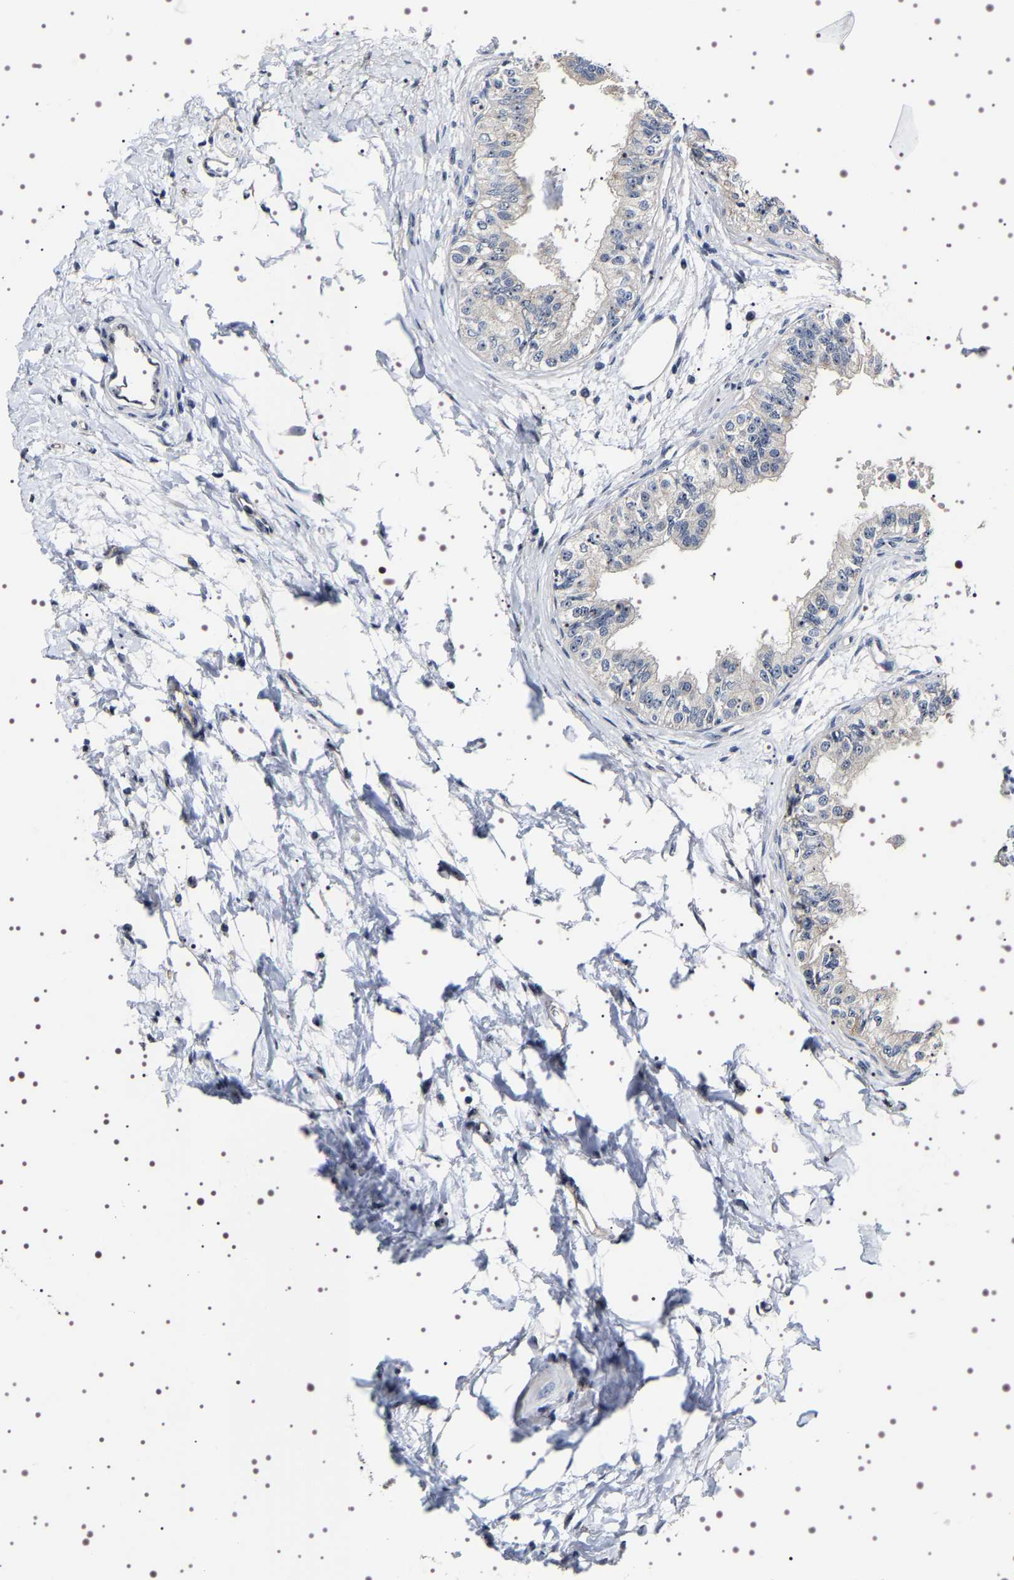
{"staining": {"intensity": "moderate", "quantity": "25%-75%", "location": "nuclear"}, "tissue": "epididymis", "cell_type": "Glandular cells", "image_type": "normal", "snomed": [{"axis": "morphology", "description": "Normal tissue, NOS"}, {"axis": "morphology", "description": "Adenocarcinoma, metastatic, NOS"}, {"axis": "topography", "description": "Testis"}, {"axis": "topography", "description": "Epididymis"}], "caption": "Glandular cells show medium levels of moderate nuclear staining in about 25%-75% of cells in normal epididymis. (DAB = brown stain, brightfield microscopy at high magnification).", "gene": "GNL3", "patient": {"sex": "male", "age": 26}}